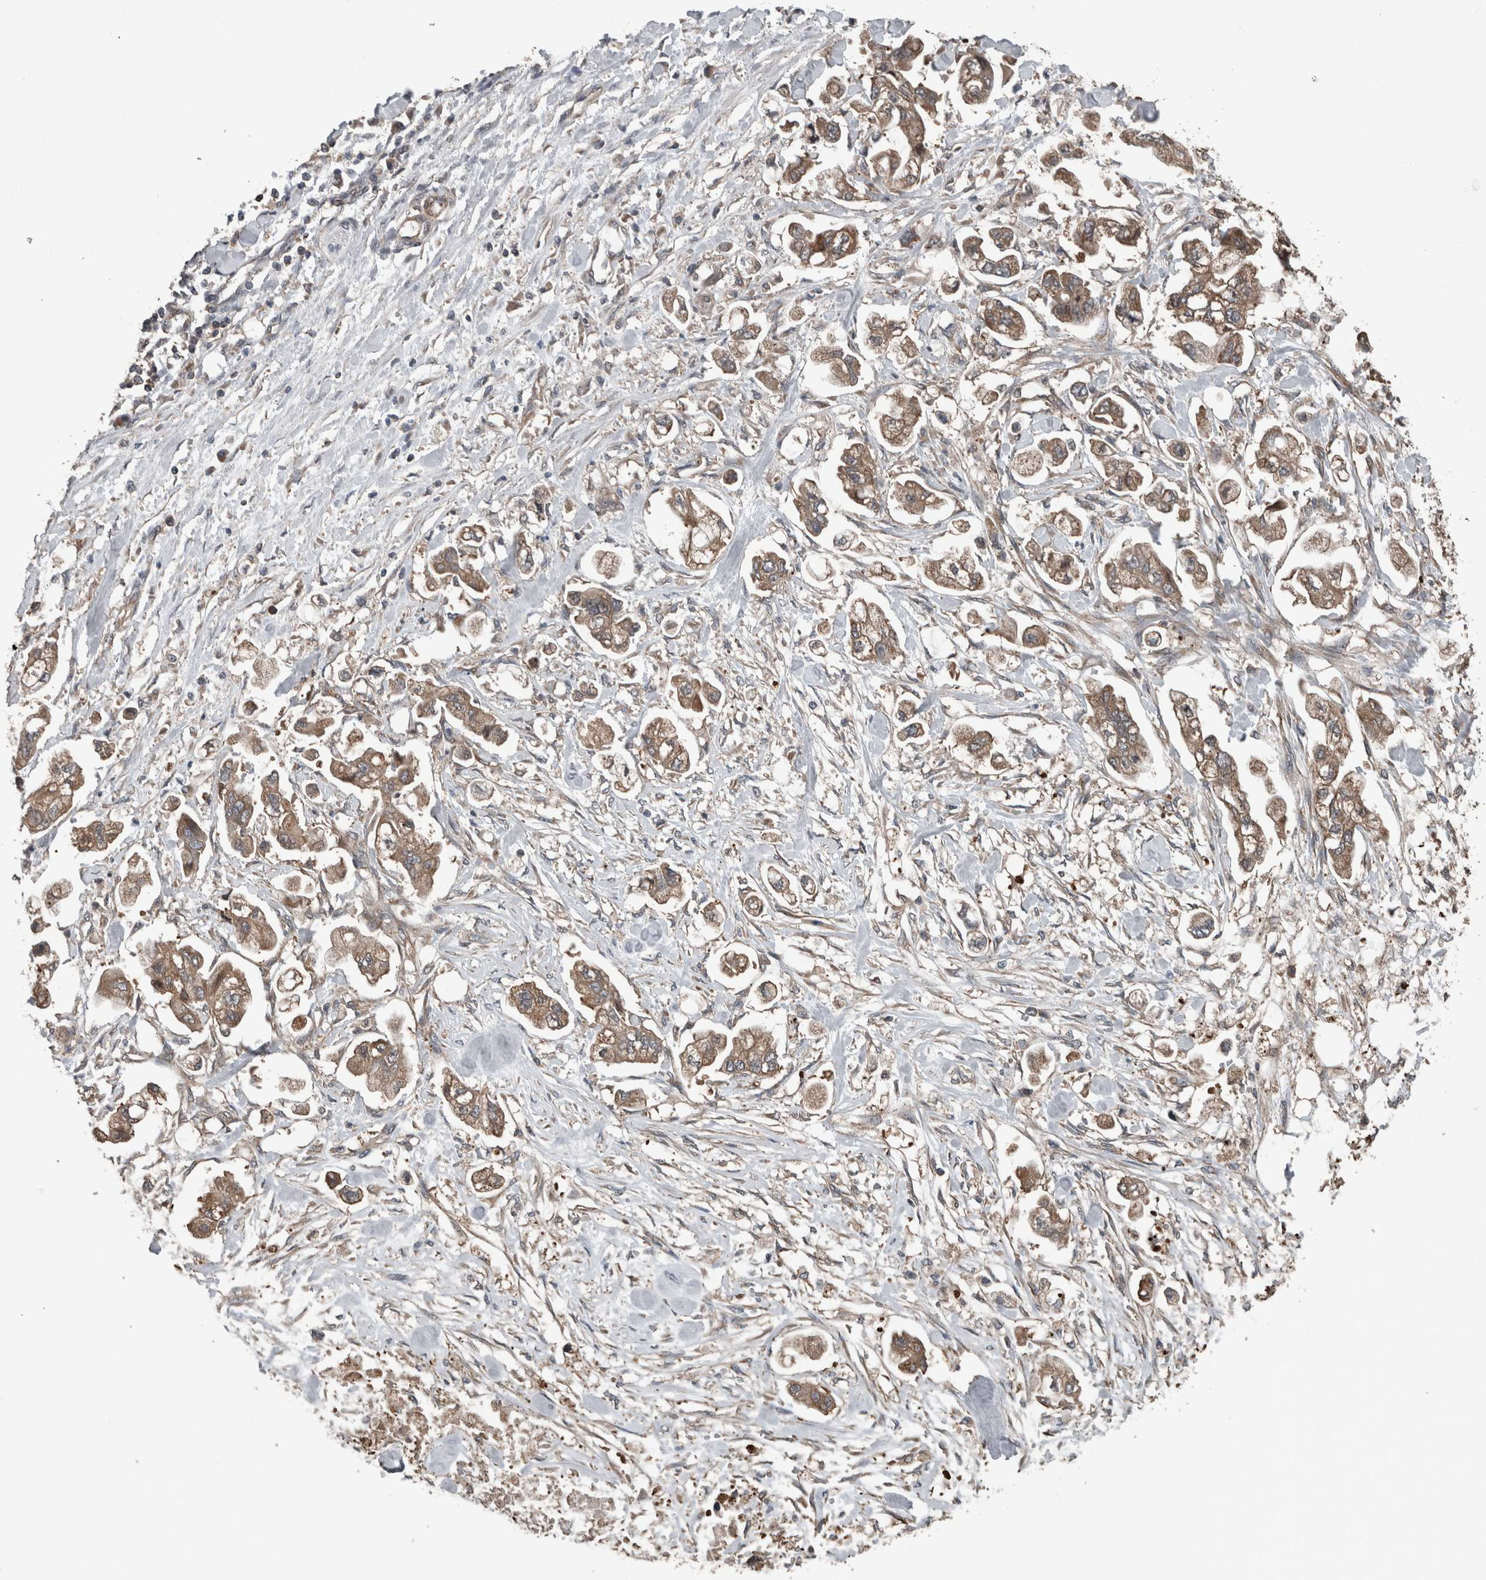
{"staining": {"intensity": "moderate", "quantity": ">75%", "location": "cytoplasmic/membranous"}, "tissue": "stomach cancer", "cell_type": "Tumor cells", "image_type": "cancer", "snomed": [{"axis": "morphology", "description": "Normal tissue, NOS"}, {"axis": "morphology", "description": "Adenocarcinoma, NOS"}, {"axis": "topography", "description": "Stomach"}], "caption": "Brown immunohistochemical staining in human adenocarcinoma (stomach) exhibits moderate cytoplasmic/membranous positivity in approximately >75% of tumor cells.", "gene": "RIOK3", "patient": {"sex": "male", "age": 62}}